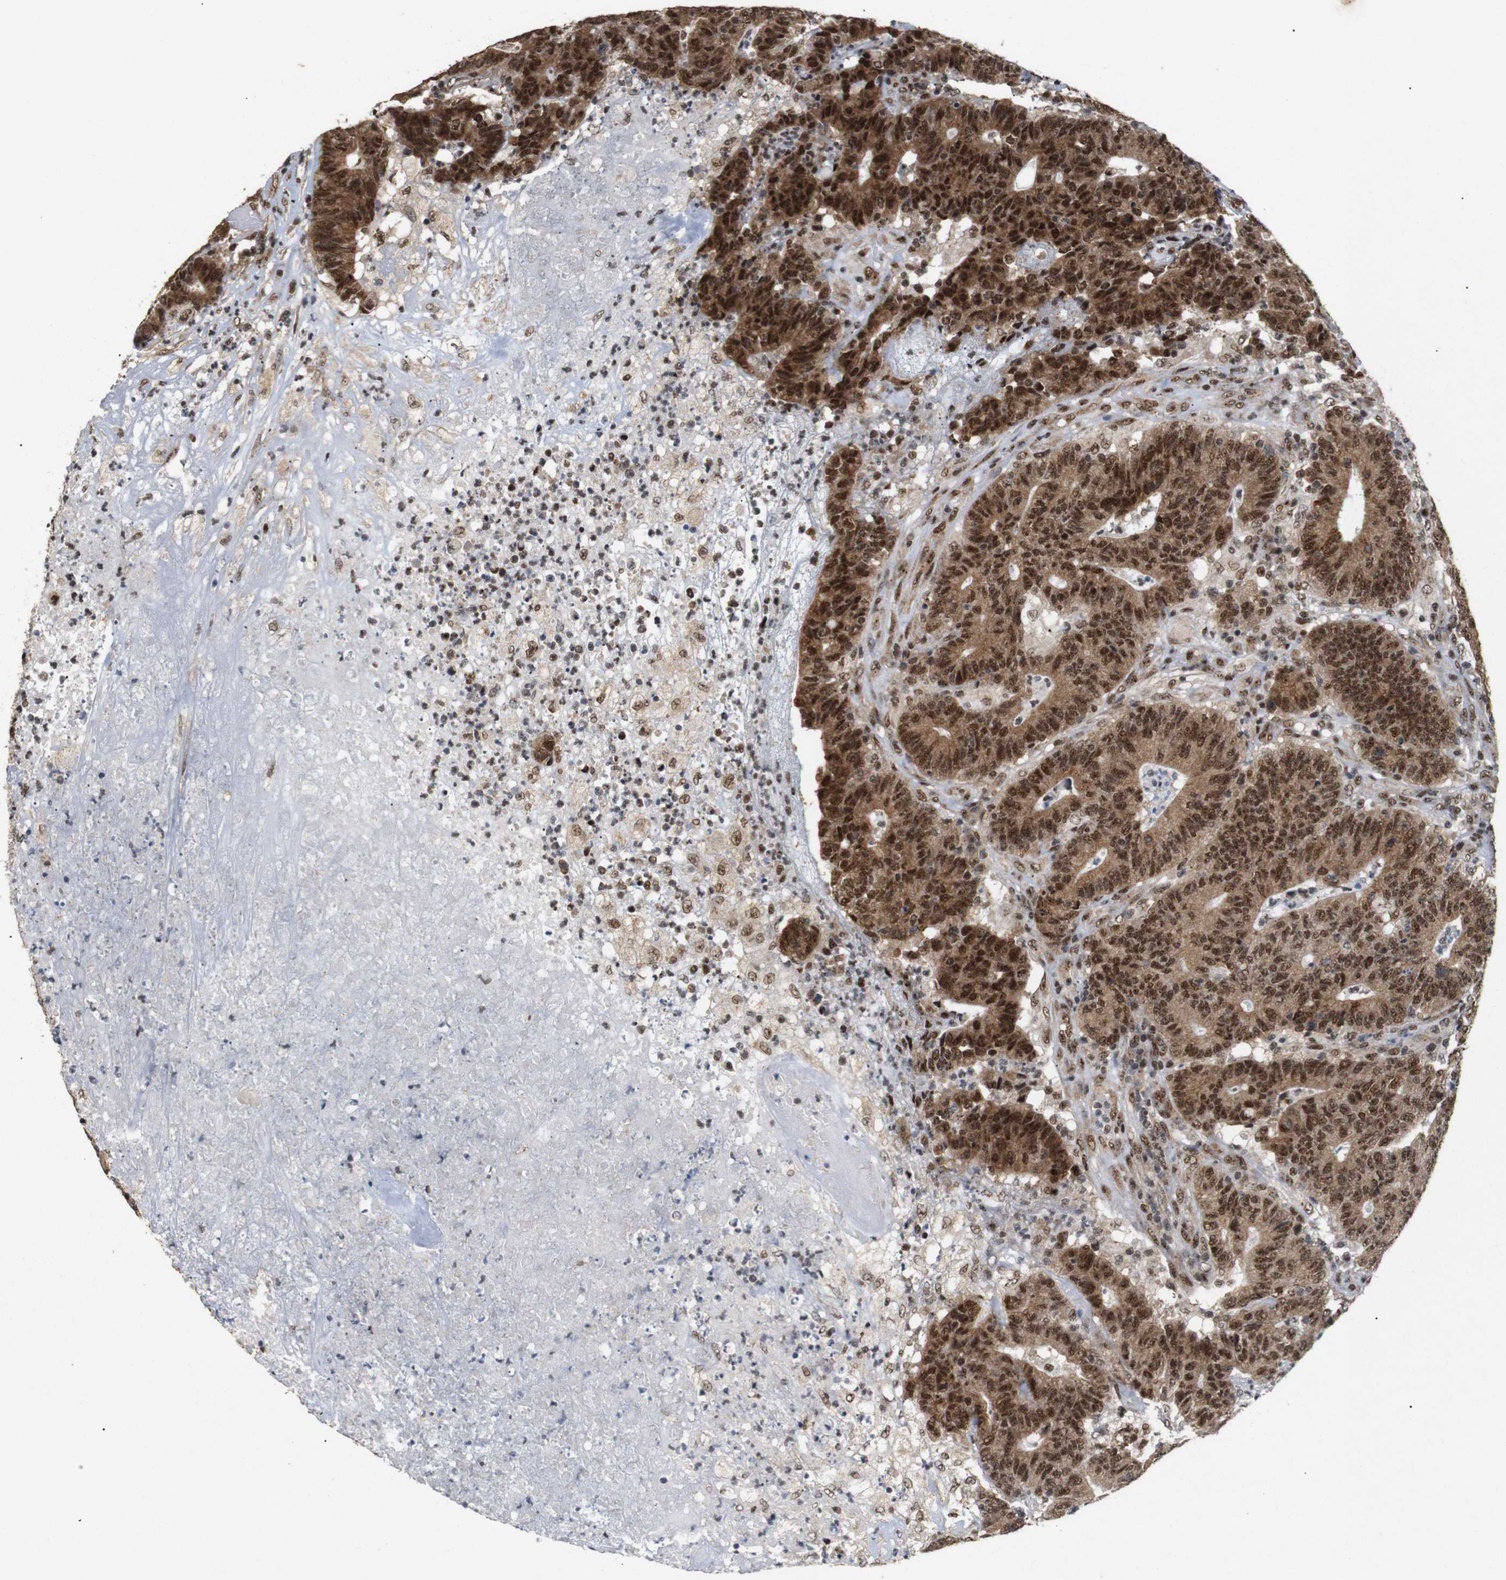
{"staining": {"intensity": "moderate", "quantity": ">75%", "location": "cytoplasmic/membranous,nuclear"}, "tissue": "colorectal cancer", "cell_type": "Tumor cells", "image_type": "cancer", "snomed": [{"axis": "morphology", "description": "Normal tissue, NOS"}, {"axis": "morphology", "description": "Adenocarcinoma, NOS"}, {"axis": "topography", "description": "Colon"}], "caption": "Immunohistochemical staining of colorectal cancer displays moderate cytoplasmic/membranous and nuclear protein positivity in about >75% of tumor cells. (Brightfield microscopy of DAB IHC at high magnification).", "gene": "PYM1", "patient": {"sex": "female", "age": 75}}